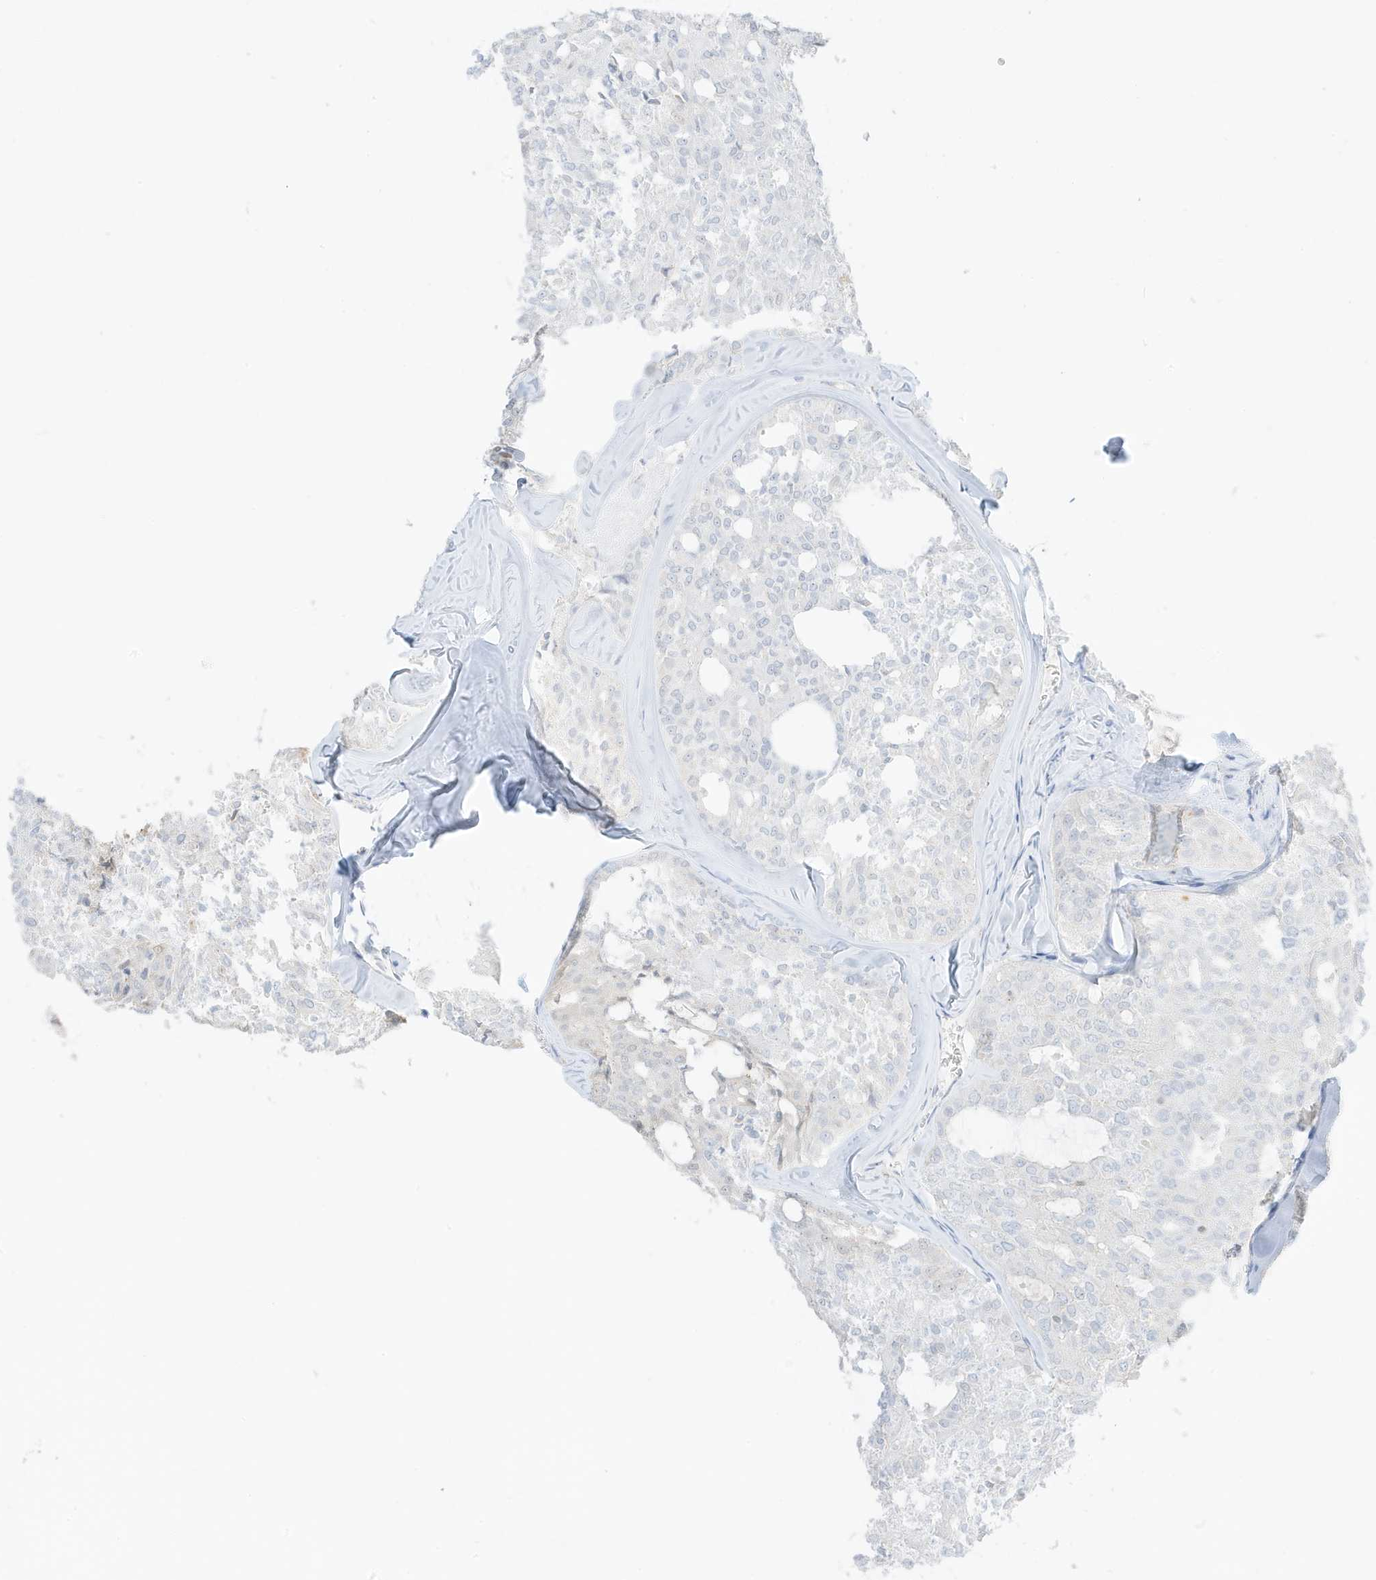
{"staining": {"intensity": "negative", "quantity": "none", "location": "none"}, "tissue": "thyroid cancer", "cell_type": "Tumor cells", "image_type": "cancer", "snomed": [{"axis": "morphology", "description": "Follicular adenoma carcinoma, NOS"}, {"axis": "topography", "description": "Thyroid gland"}], "caption": "Immunohistochemistry of human thyroid follicular adenoma carcinoma demonstrates no expression in tumor cells.", "gene": "GCA", "patient": {"sex": "male", "age": 75}}